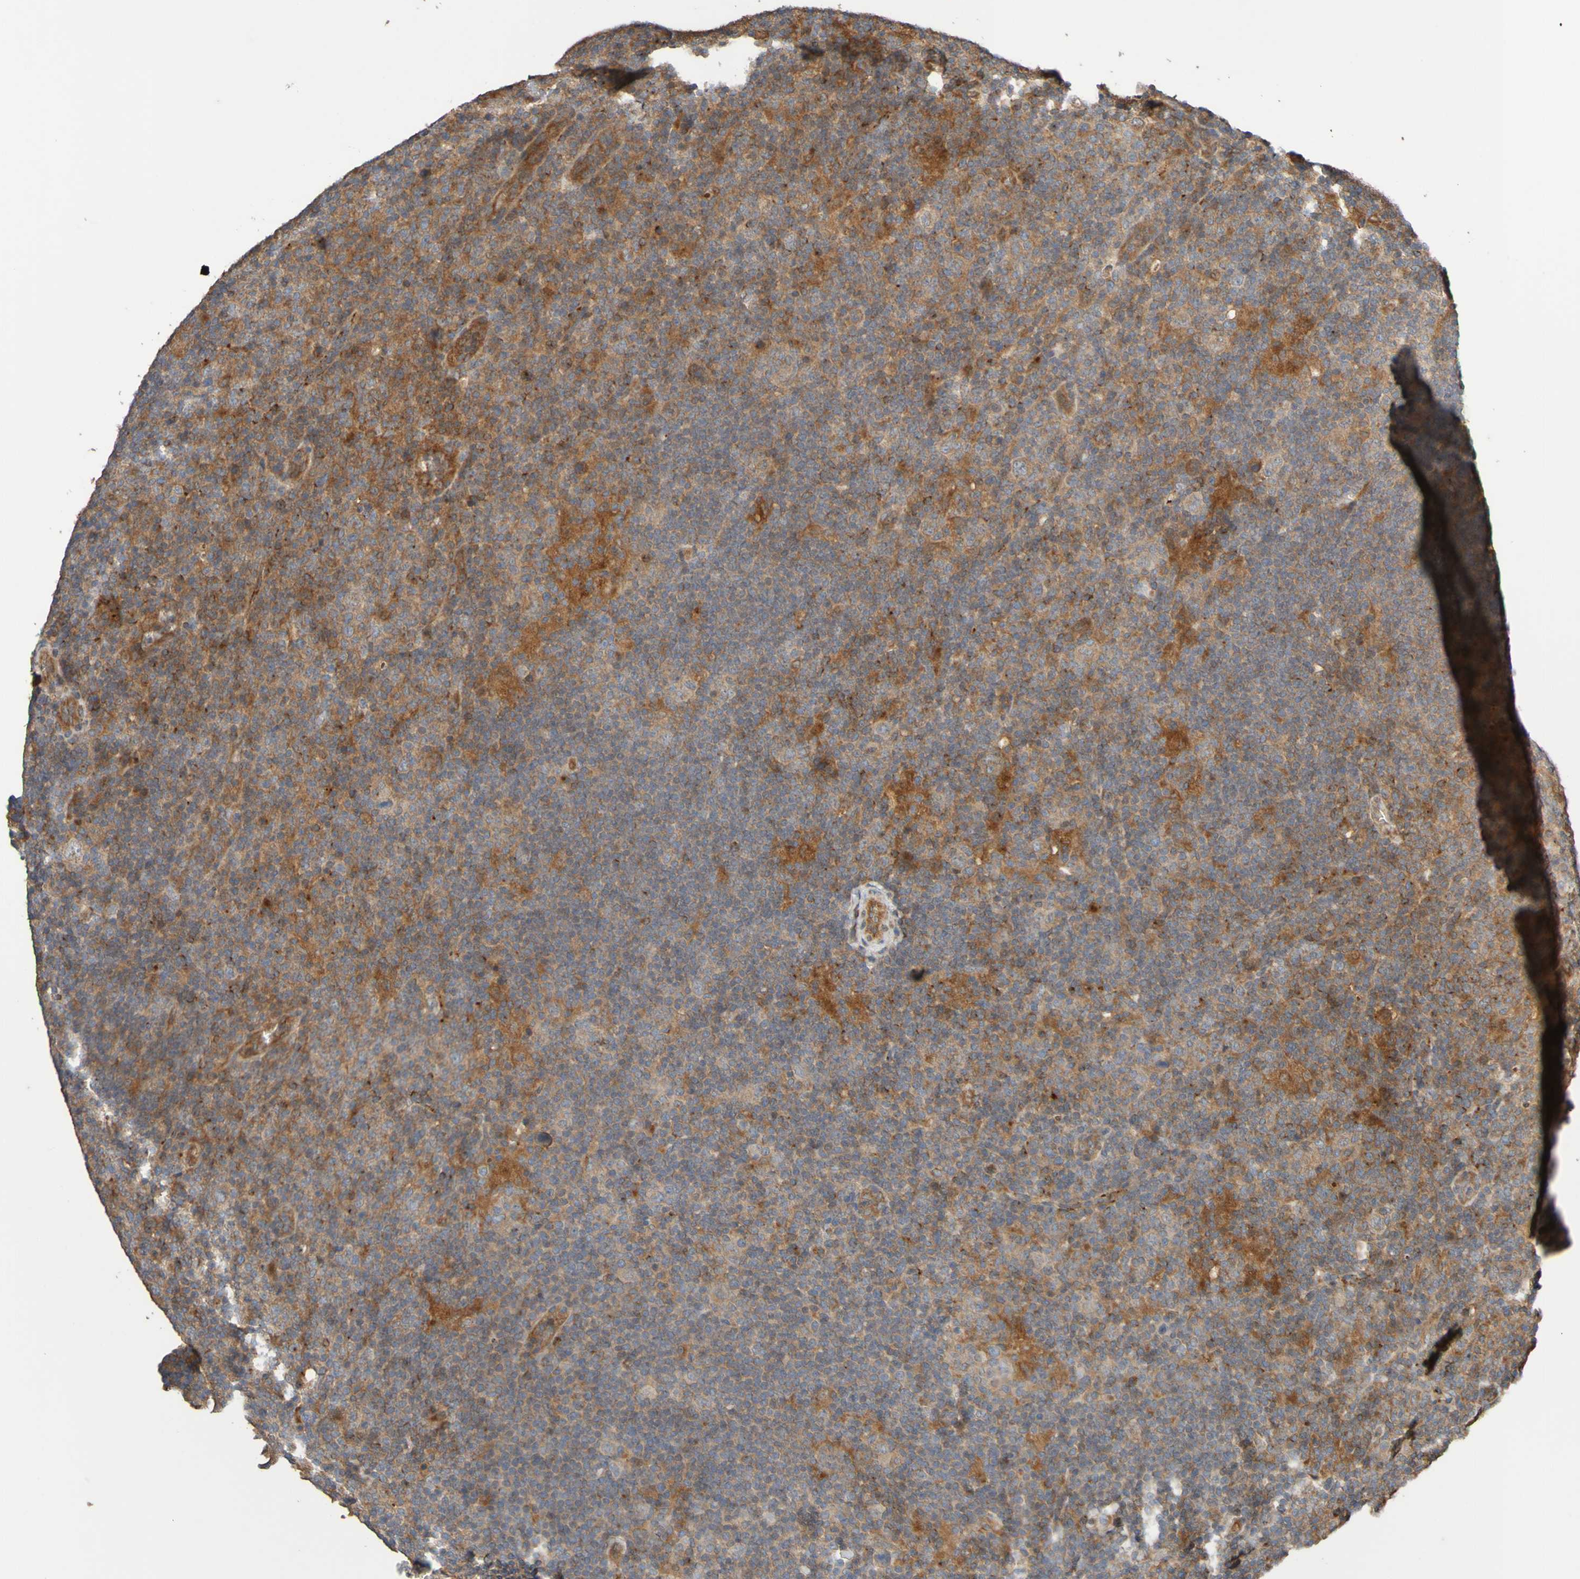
{"staining": {"intensity": "weak", "quantity": ">75%", "location": "cytoplasmic/membranous"}, "tissue": "lymphoma", "cell_type": "Tumor cells", "image_type": "cancer", "snomed": [{"axis": "morphology", "description": "Hodgkin's disease, NOS"}, {"axis": "topography", "description": "Lymph node"}], "caption": "Tumor cells reveal low levels of weak cytoplasmic/membranous staining in about >75% of cells in lymphoma.", "gene": "UCN", "patient": {"sex": "female", "age": 57}}